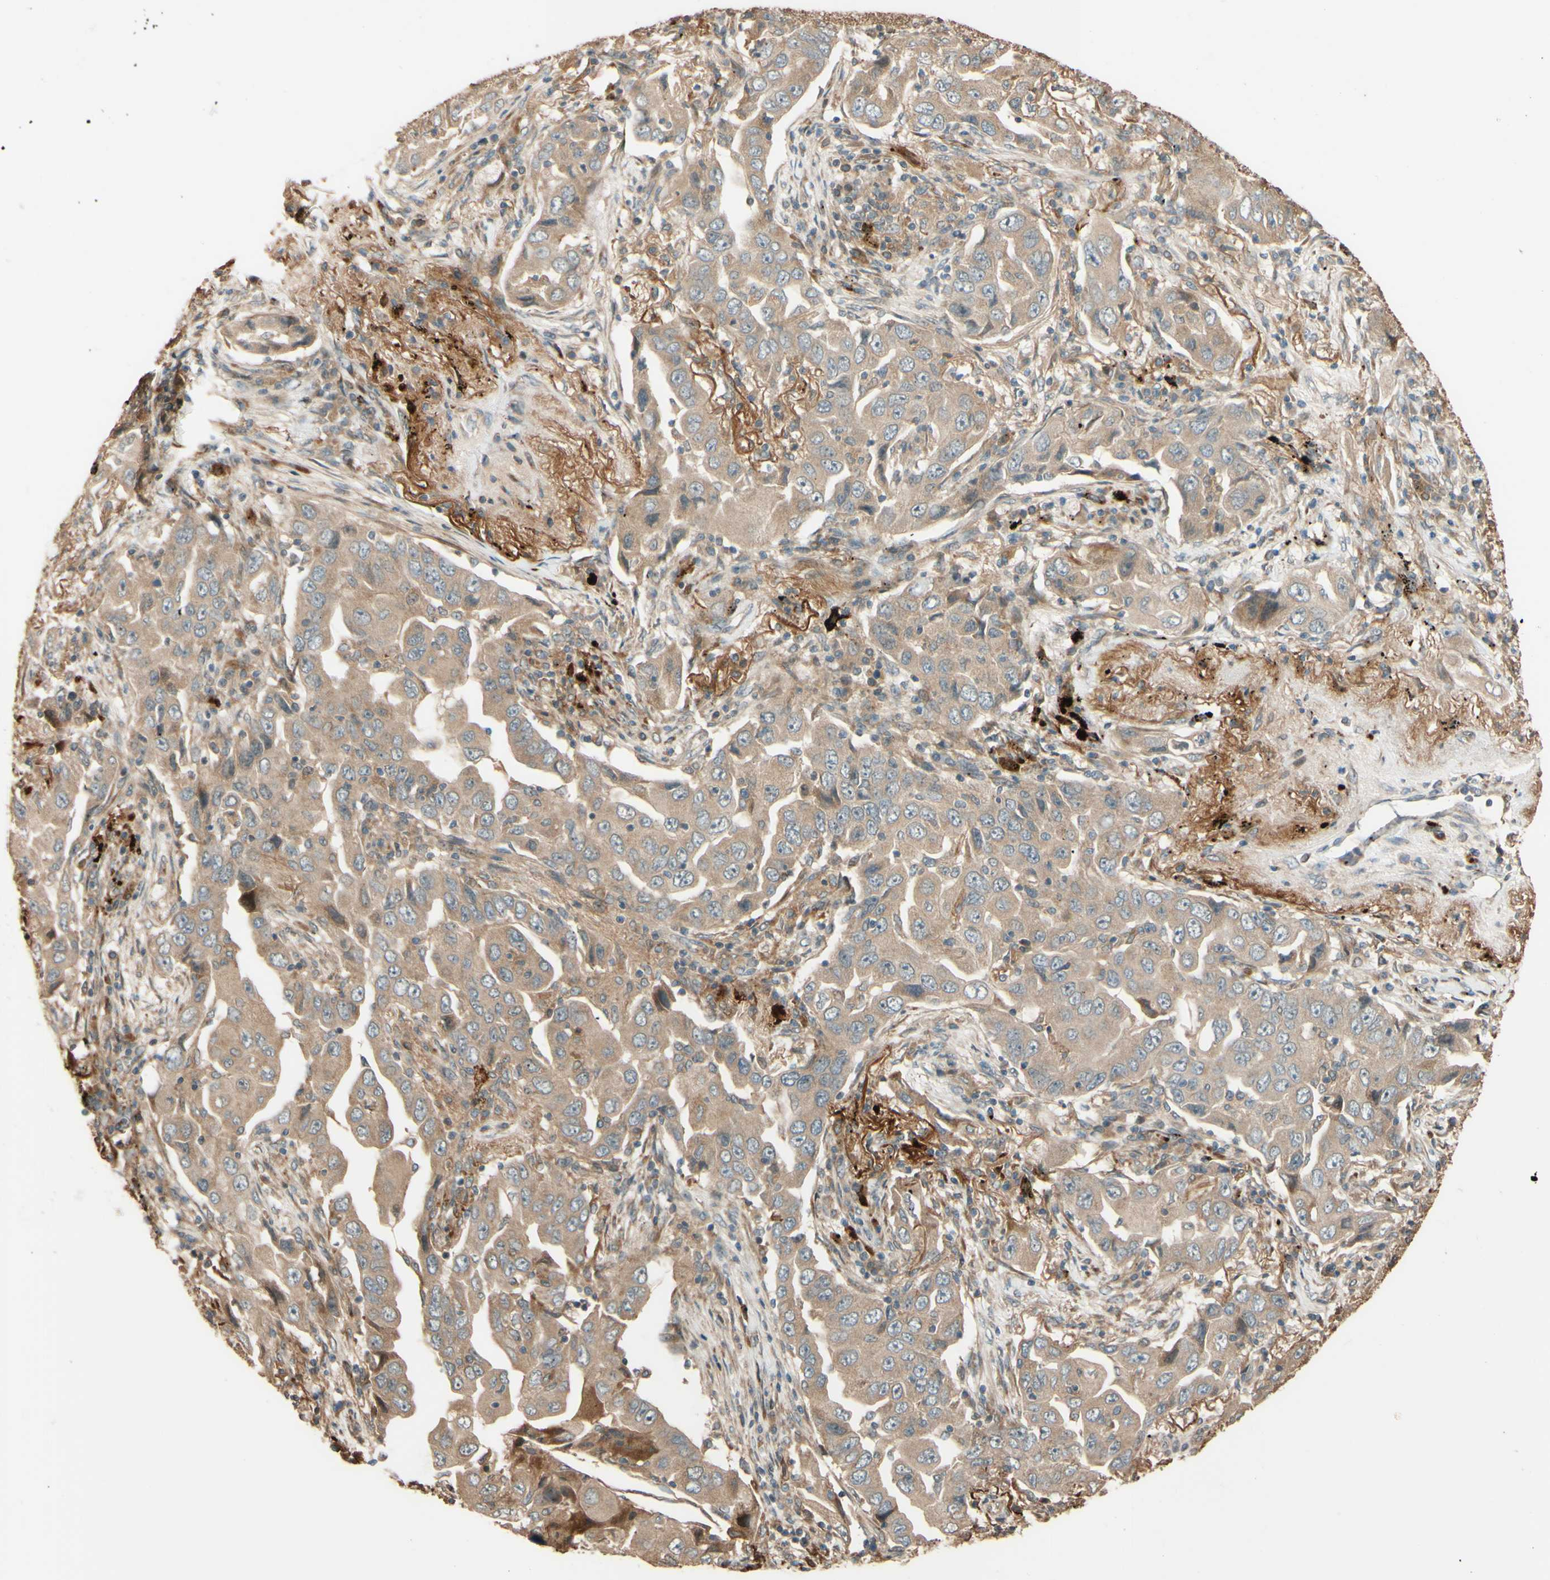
{"staining": {"intensity": "weak", "quantity": ">75%", "location": "cytoplasmic/membranous"}, "tissue": "lung cancer", "cell_type": "Tumor cells", "image_type": "cancer", "snomed": [{"axis": "morphology", "description": "Adenocarcinoma, NOS"}, {"axis": "topography", "description": "Lung"}], "caption": "Approximately >75% of tumor cells in lung cancer (adenocarcinoma) display weak cytoplasmic/membranous protein positivity as visualized by brown immunohistochemical staining.", "gene": "RNF19A", "patient": {"sex": "female", "age": 65}}